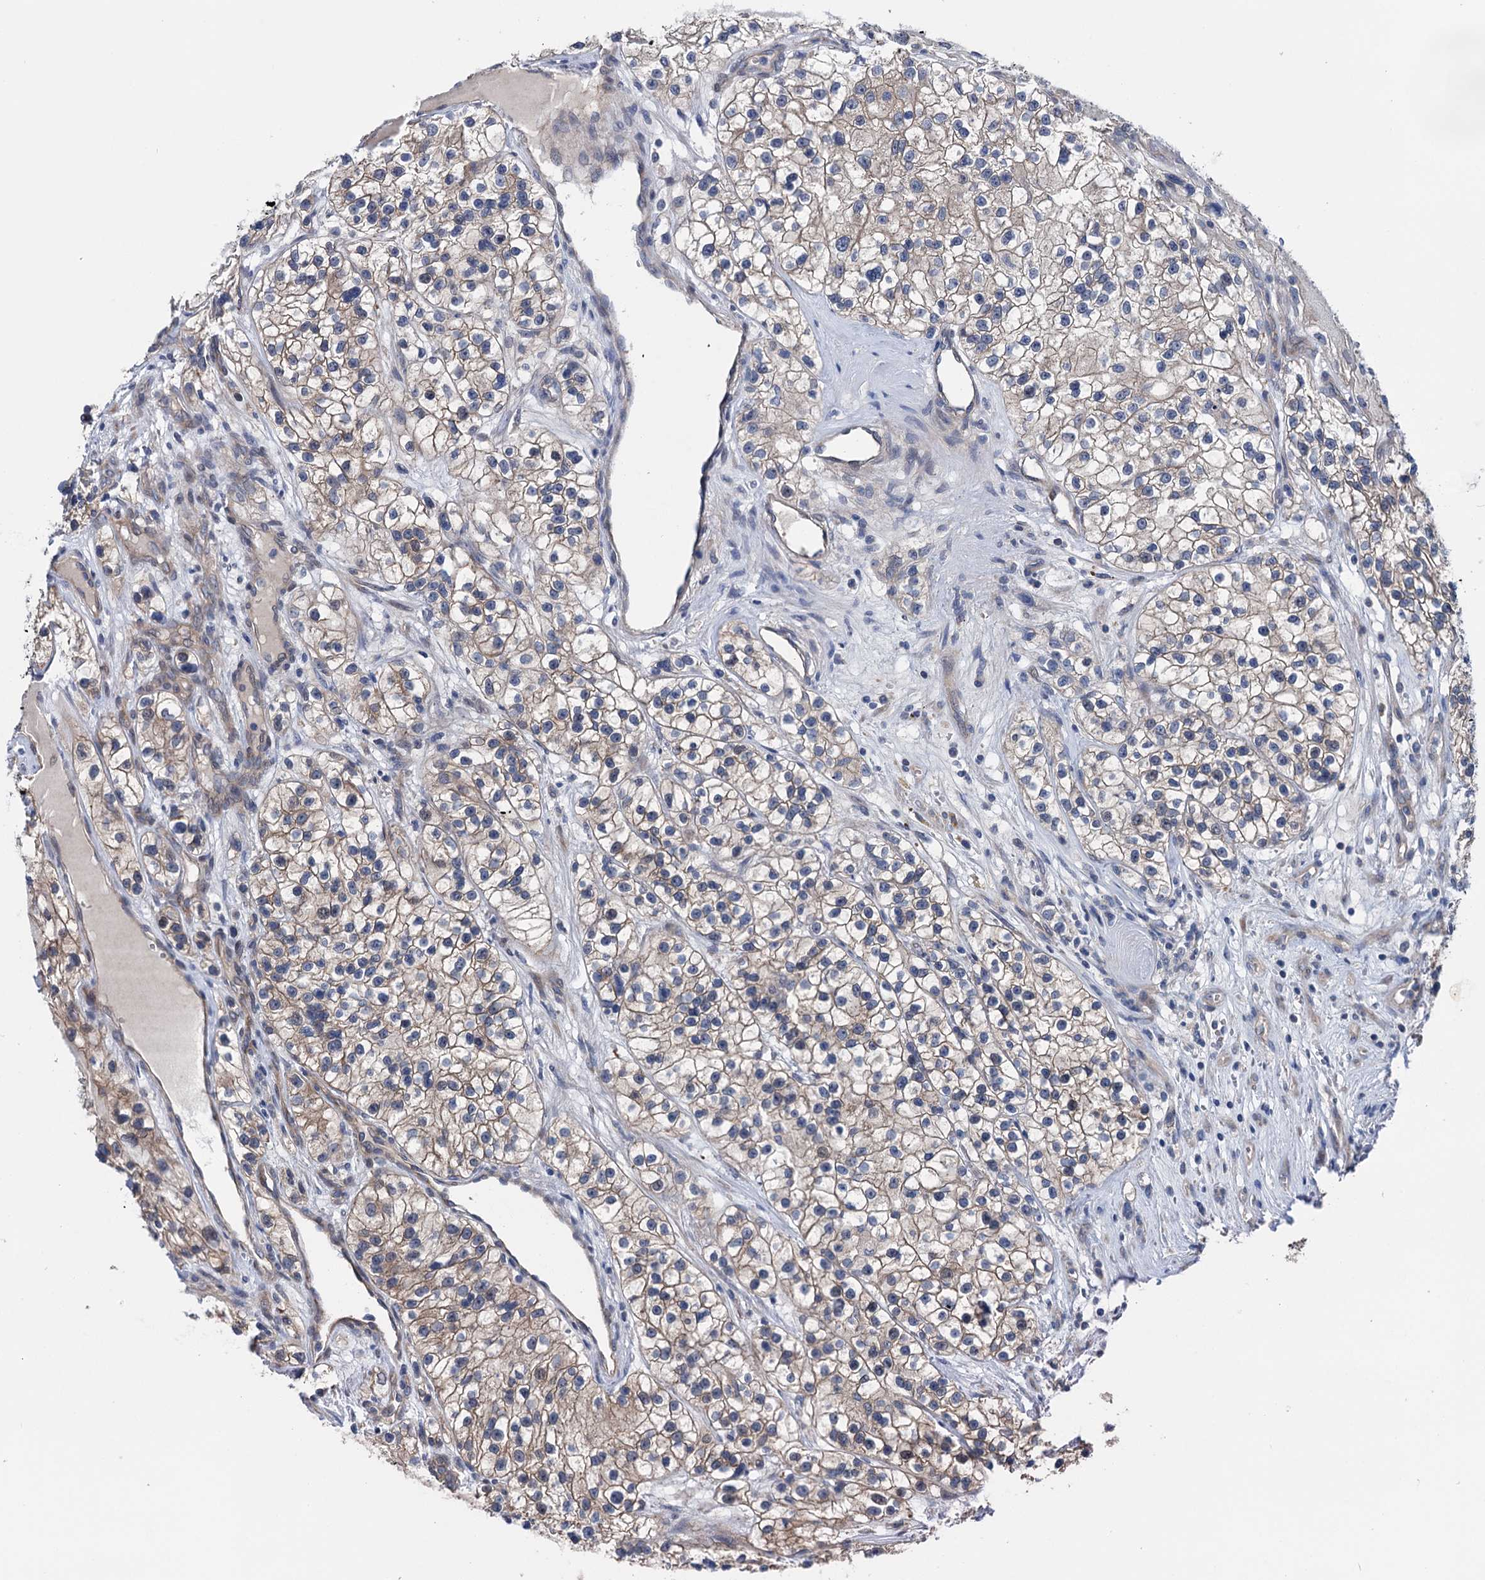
{"staining": {"intensity": "weak", "quantity": "25%-75%", "location": "cytoplasmic/membranous"}, "tissue": "renal cancer", "cell_type": "Tumor cells", "image_type": "cancer", "snomed": [{"axis": "morphology", "description": "Adenocarcinoma, NOS"}, {"axis": "topography", "description": "Kidney"}], "caption": "A brown stain labels weak cytoplasmic/membranous positivity of a protein in human renal adenocarcinoma tumor cells.", "gene": "EYA4", "patient": {"sex": "female", "age": 57}}